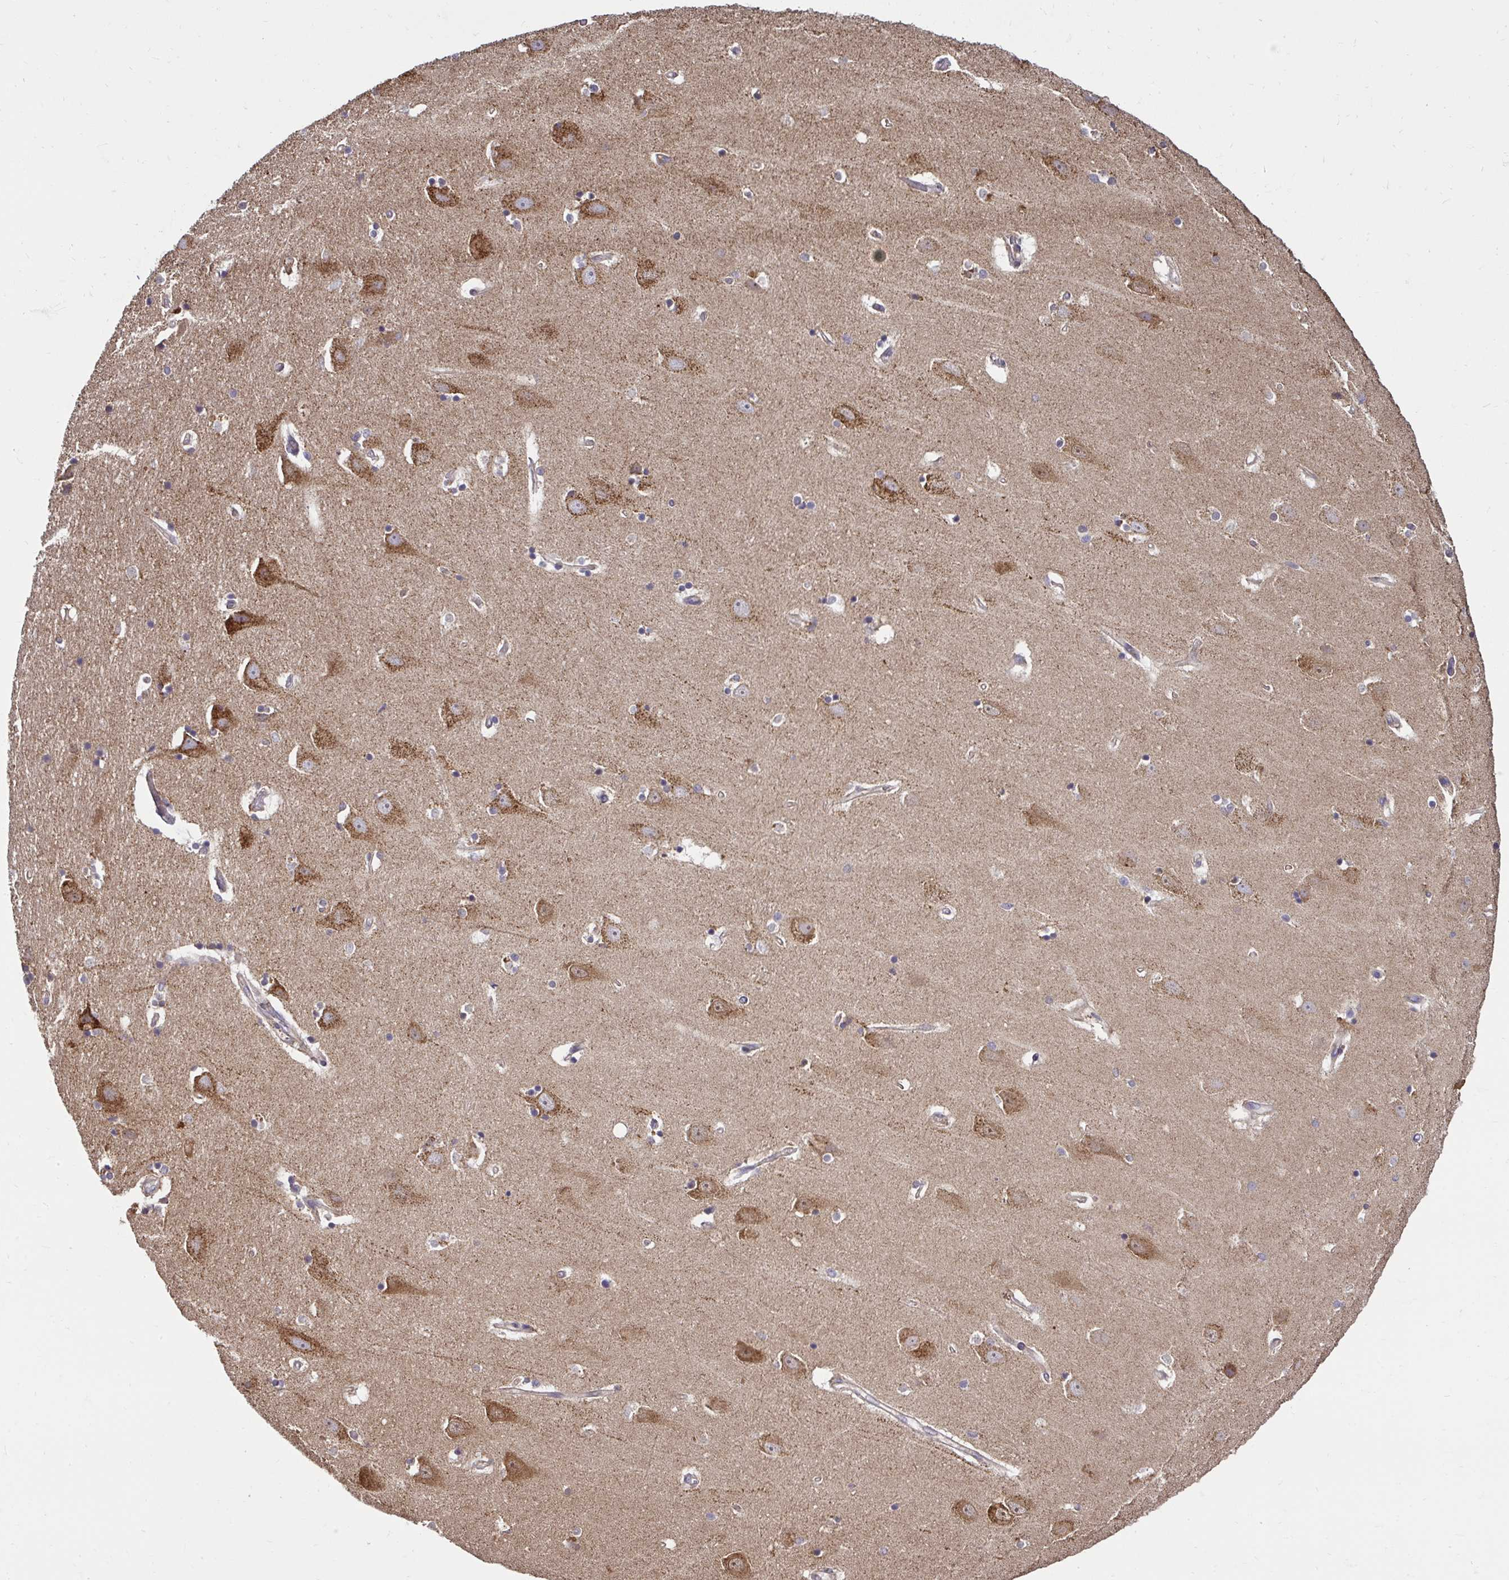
{"staining": {"intensity": "moderate", "quantity": "25%-75%", "location": "cytoplasmic/membranous"}, "tissue": "hippocampus", "cell_type": "Glial cells", "image_type": "normal", "snomed": [{"axis": "morphology", "description": "Normal tissue, NOS"}, {"axis": "topography", "description": "Hippocampus"}], "caption": "A medium amount of moderate cytoplasmic/membranous positivity is appreciated in about 25%-75% of glial cells in unremarkable hippocampus. (brown staining indicates protein expression, while blue staining denotes nuclei).", "gene": "RDH14", "patient": {"sex": "male", "age": 63}}